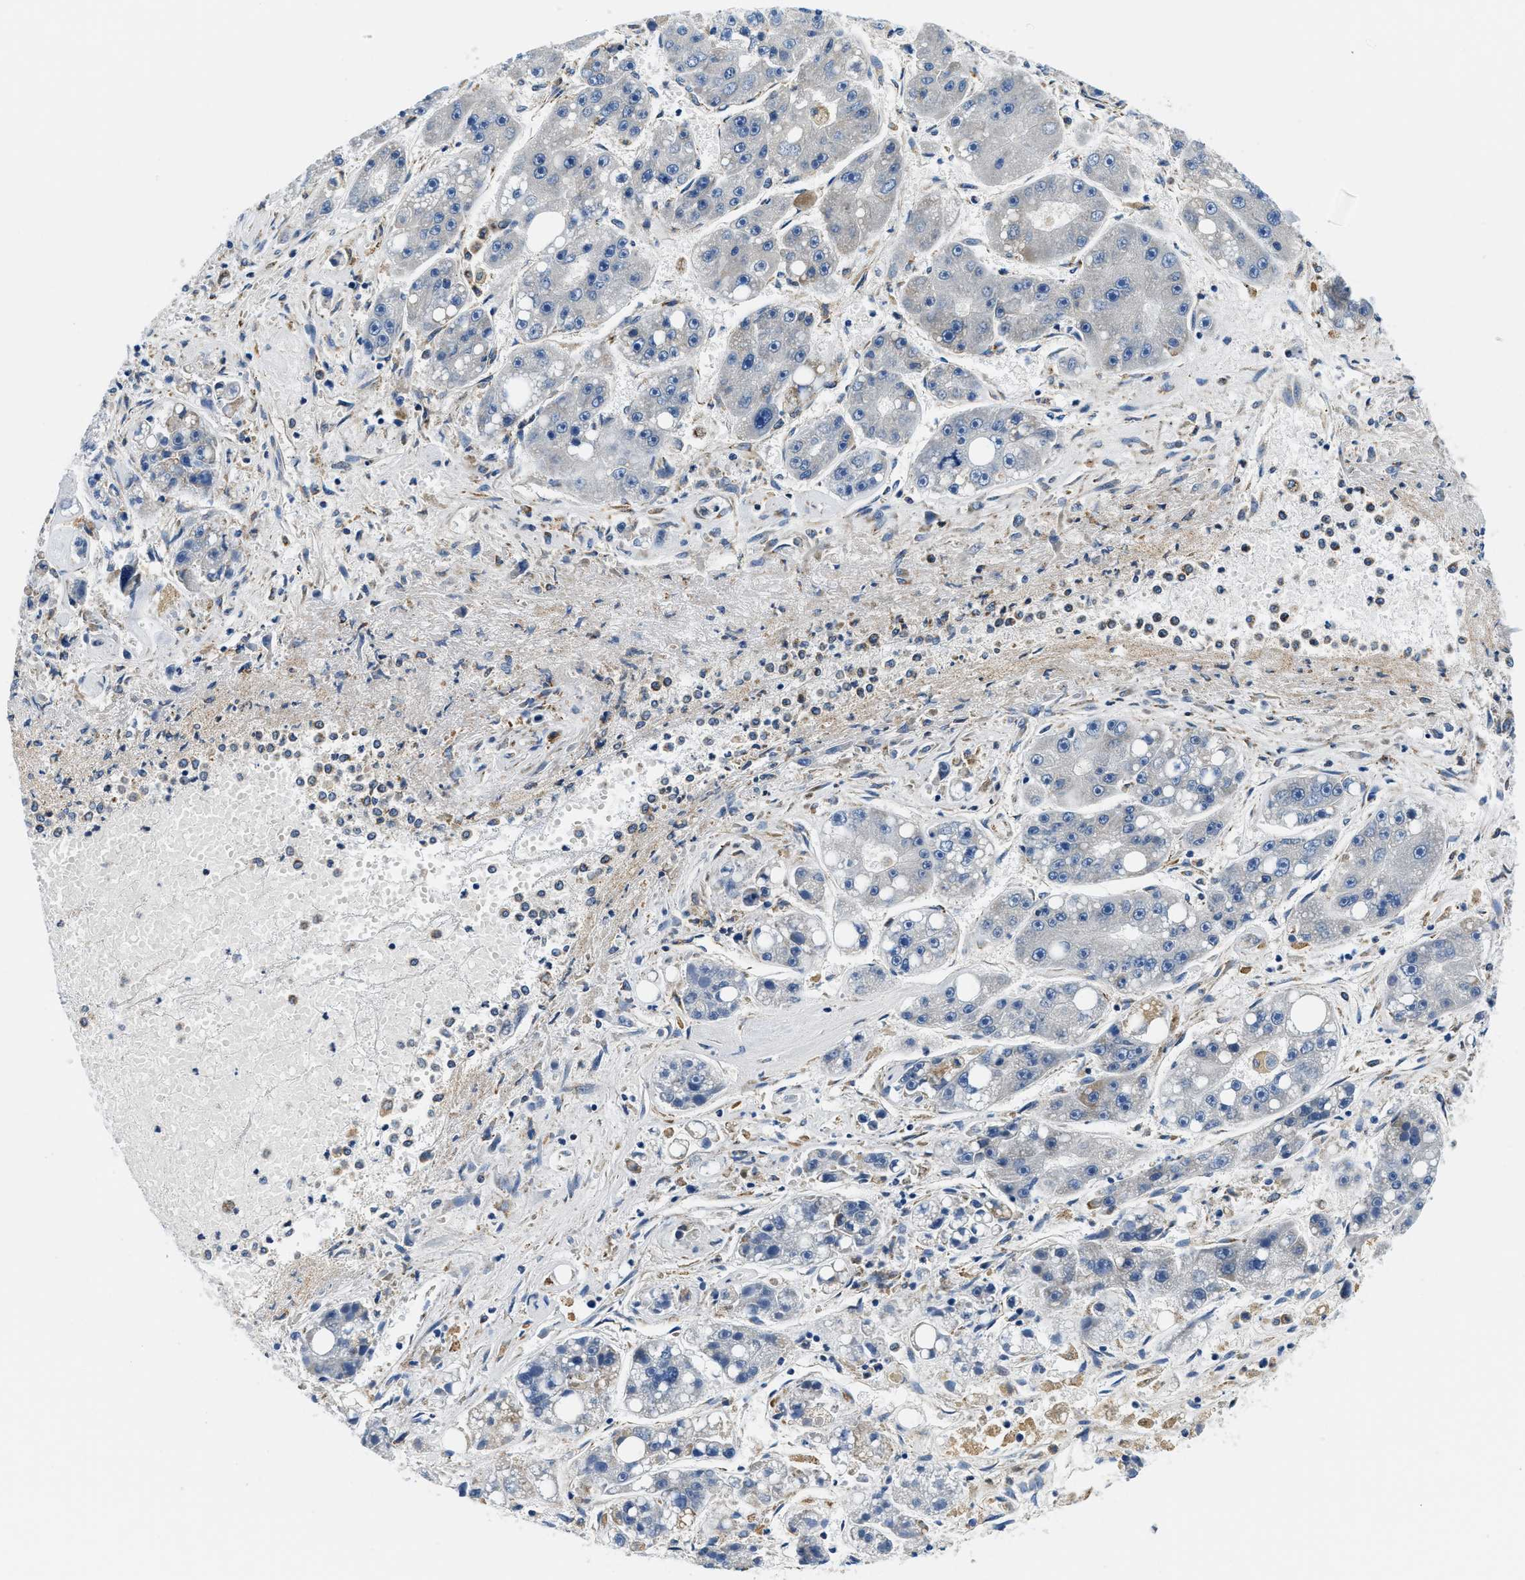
{"staining": {"intensity": "negative", "quantity": "none", "location": "none"}, "tissue": "liver cancer", "cell_type": "Tumor cells", "image_type": "cancer", "snomed": [{"axis": "morphology", "description": "Carcinoma, Hepatocellular, NOS"}, {"axis": "topography", "description": "Liver"}], "caption": "DAB immunohistochemical staining of human liver hepatocellular carcinoma shows no significant positivity in tumor cells.", "gene": "SAMD4B", "patient": {"sex": "female", "age": 61}}